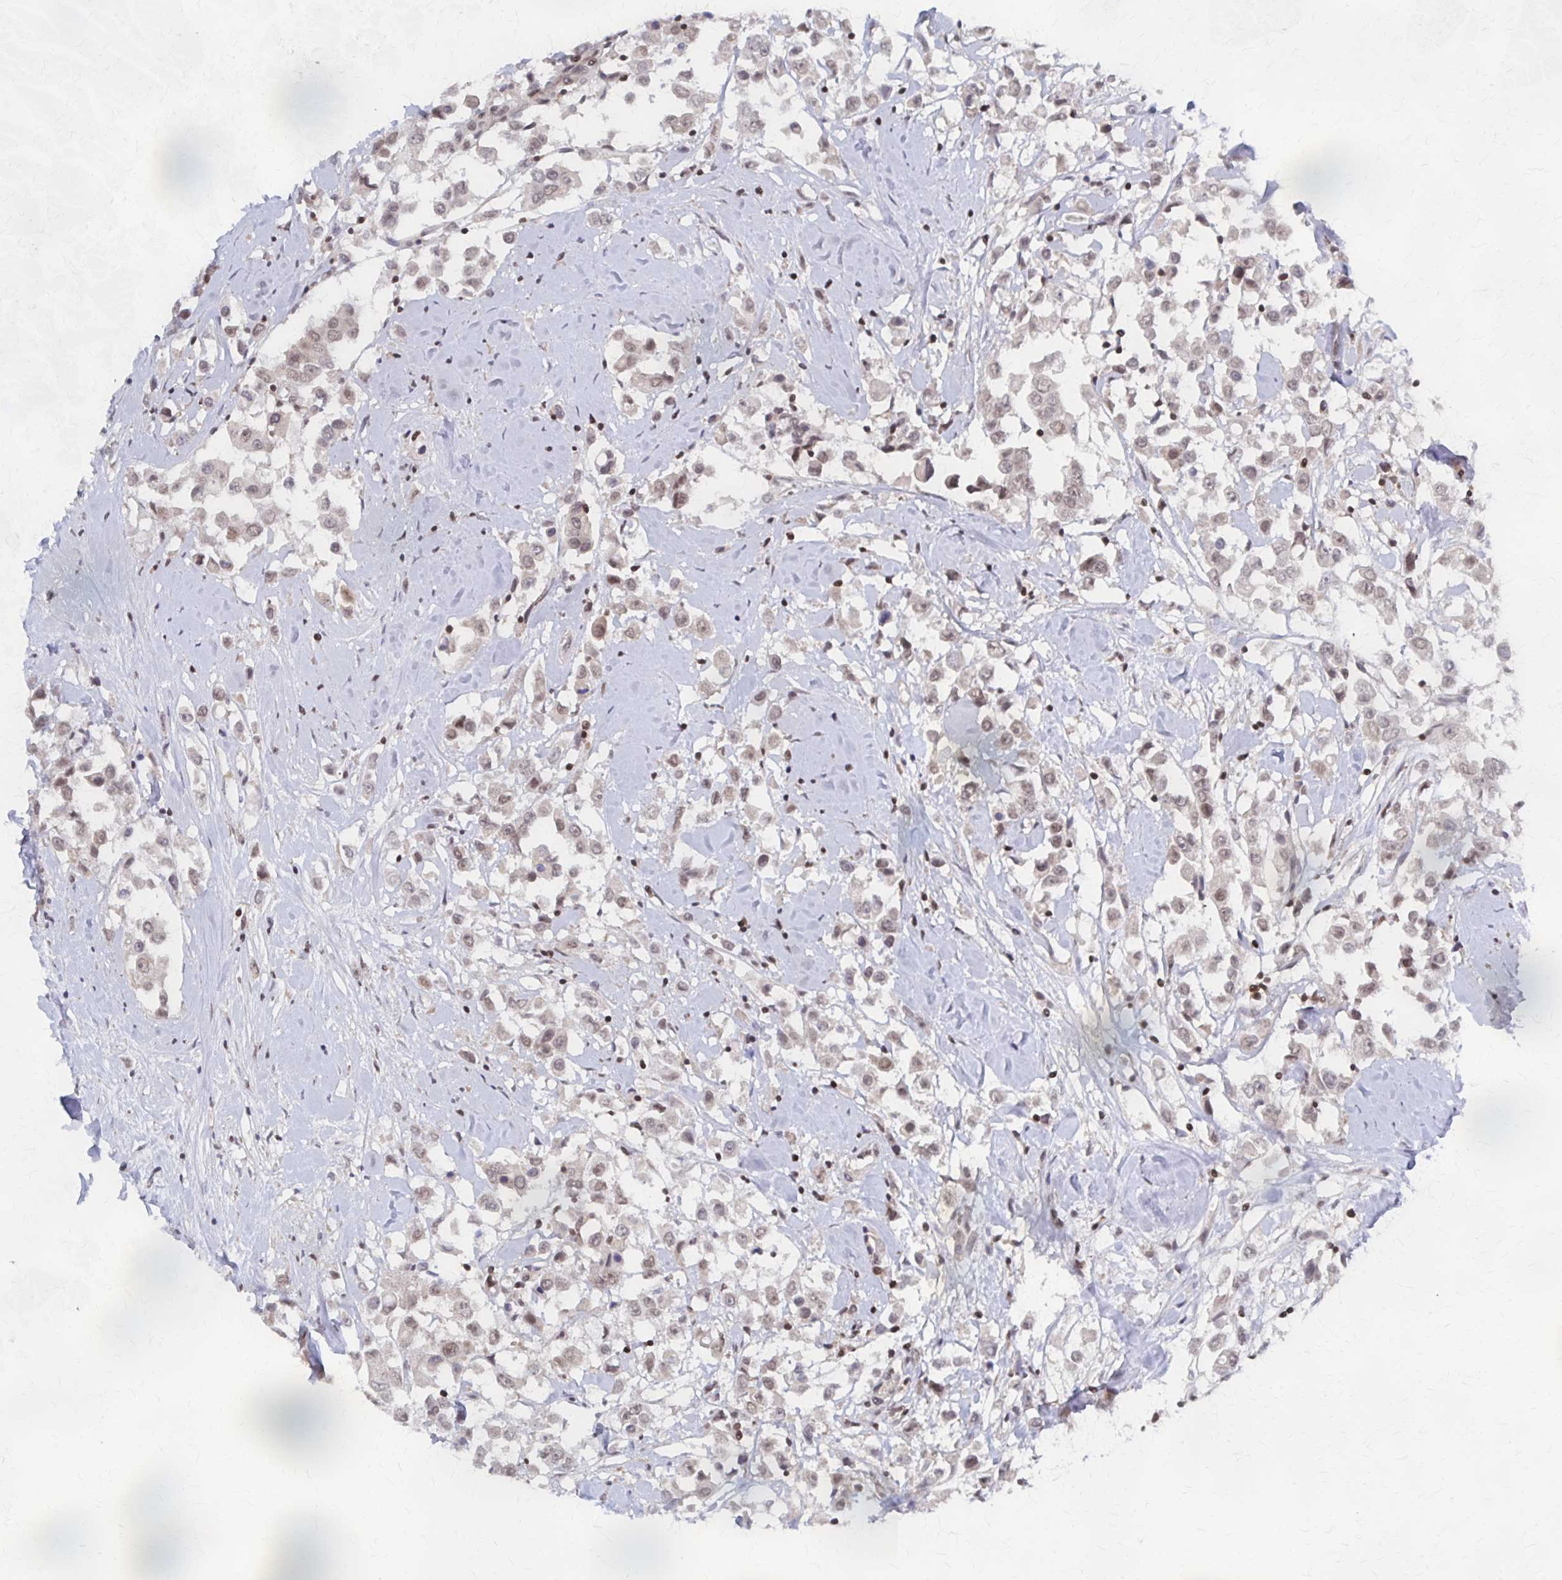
{"staining": {"intensity": "weak", "quantity": "25%-75%", "location": "nuclear"}, "tissue": "breast cancer", "cell_type": "Tumor cells", "image_type": "cancer", "snomed": [{"axis": "morphology", "description": "Duct carcinoma"}, {"axis": "topography", "description": "Breast"}], "caption": "IHC histopathology image of neoplastic tissue: breast cancer stained using IHC demonstrates low levels of weak protein expression localized specifically in the nuclear of tumor cells, appearing as a nuclear brown color.", "gene": "GTF2B", "patient": {"sex": "female", "age": 61}}